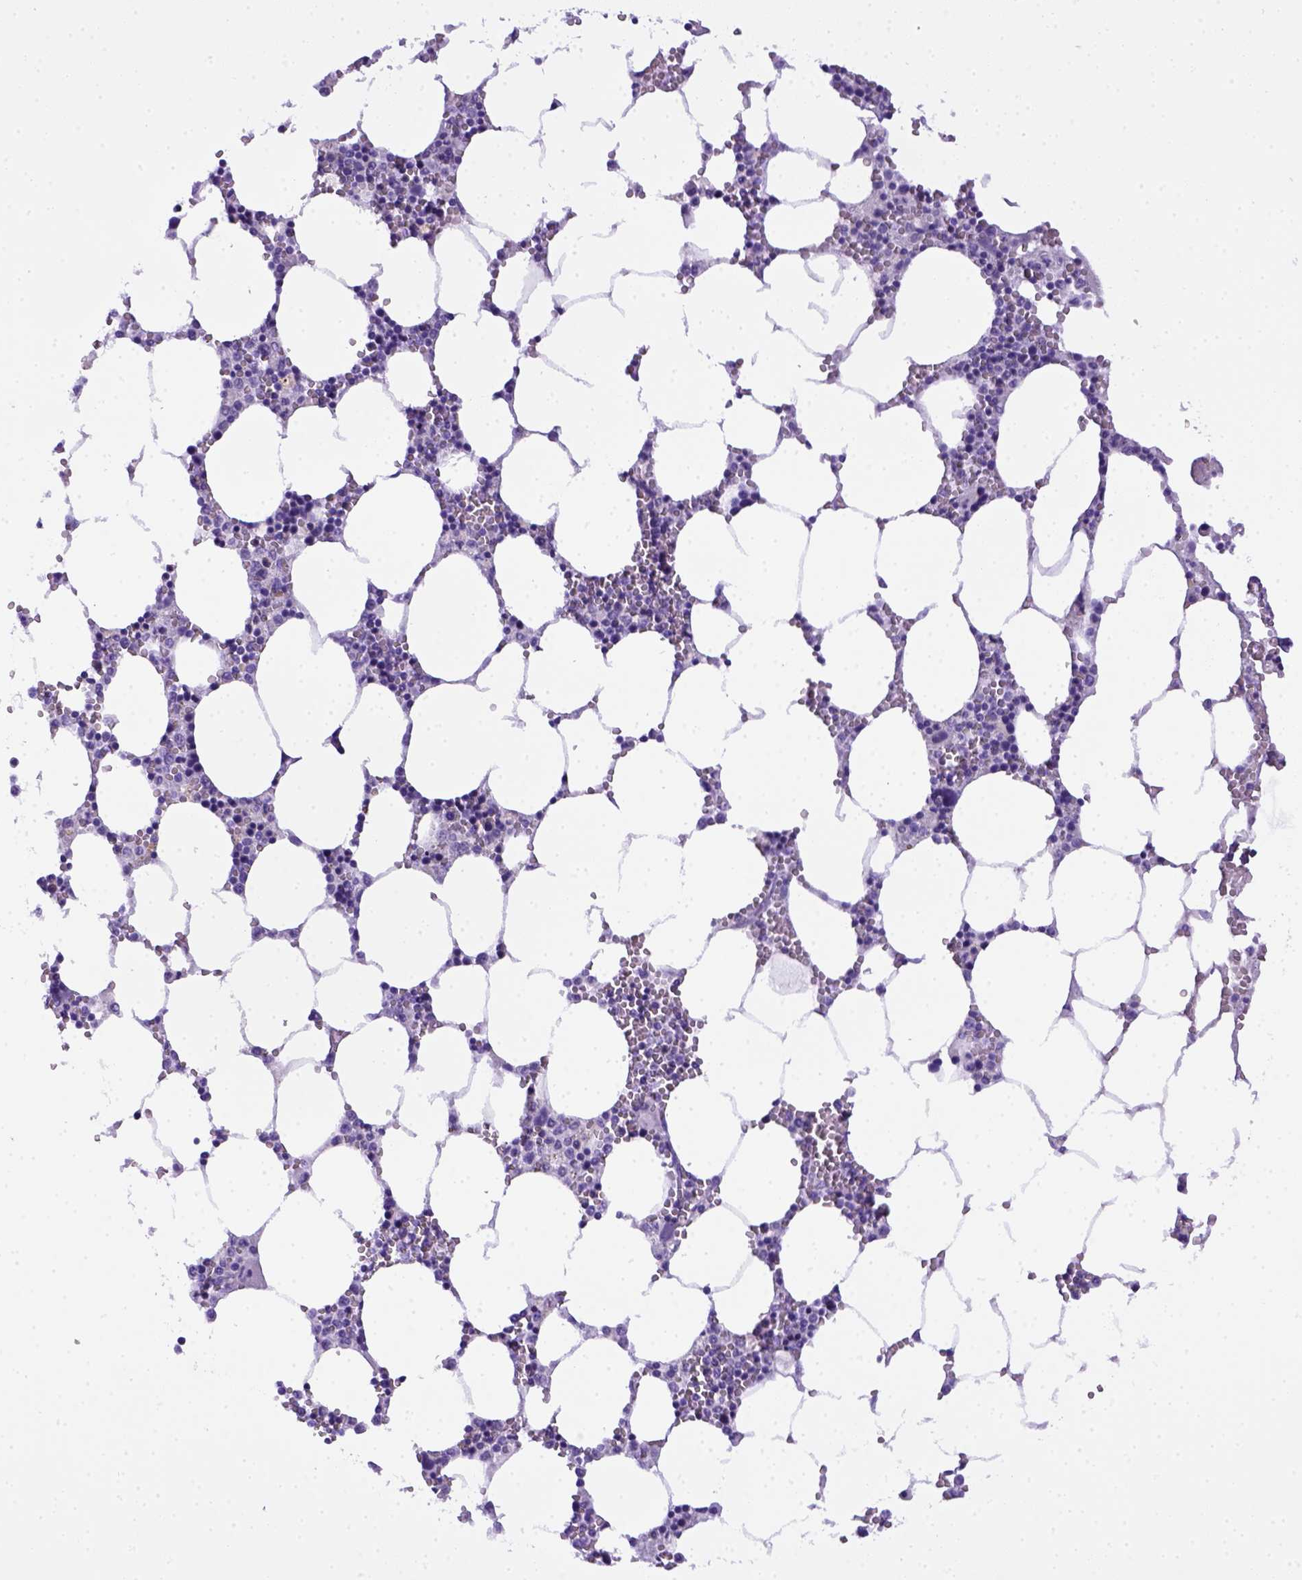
{"staining": {"intensity": "negative", "quantity": "none", "location": "none"}, "tissue": "bone marrow", "cell_type": "Hematopoietic cells", "image_type": "normal", "snomed": [{"axis": "morphology", "description": "Normal tissue, NOS"}, {"axis": "topography", "description": "Bone marrow"}], "caption": "The immunohistochemistry photomicrograph has no significant positivity in hematopoietic cells of bone marrow. (DAB IHC with hematoxylin counter stain).", "gene": "ITIH4", "patient": {"sex": "female", "age": 64}}